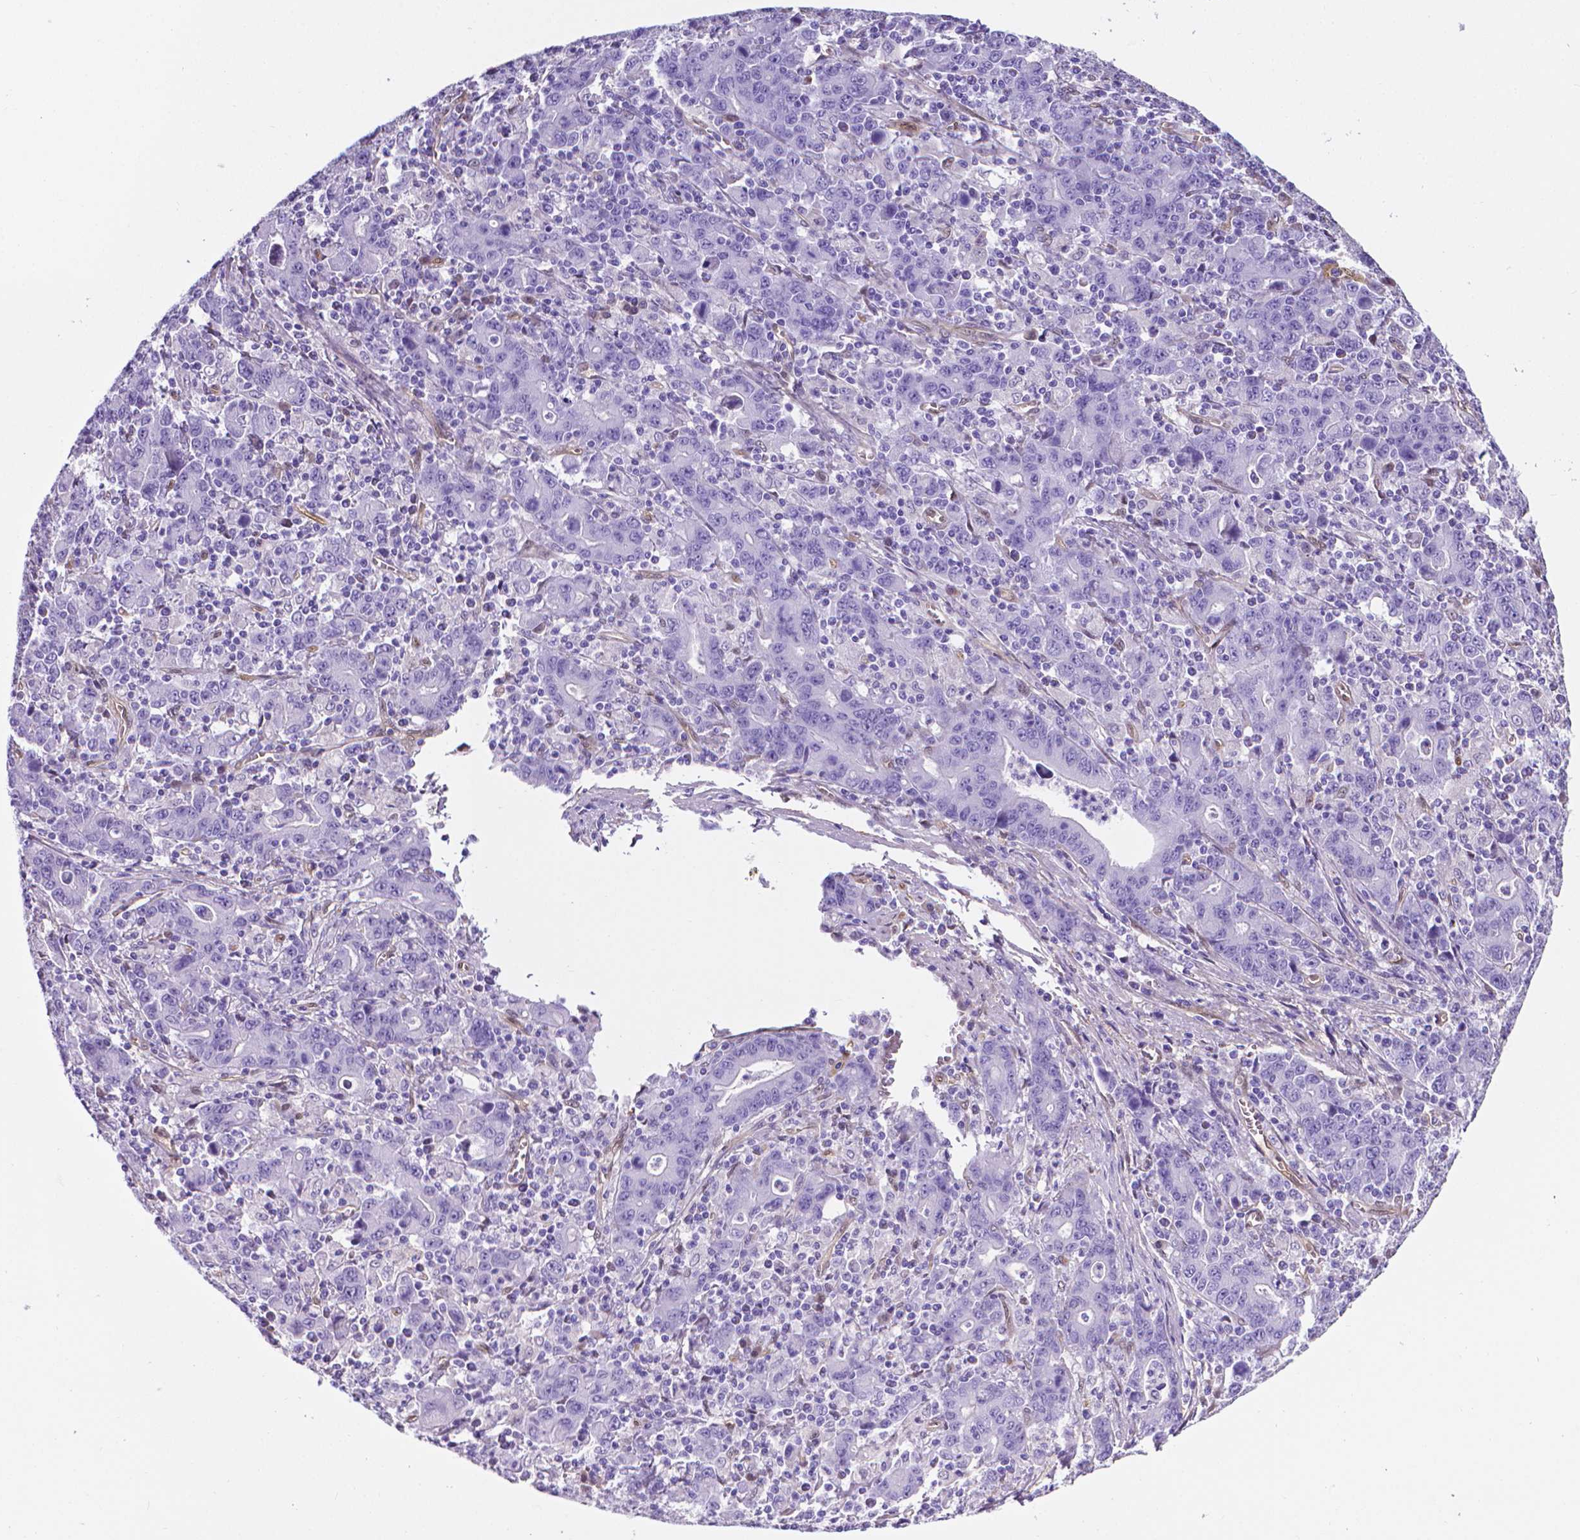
{"staining": {"intensity": "negative", "quantity": "none", "location": "none"}, "tissue": "stomach cancer", "cell_type": "Tumor cells", "image_type": "cancer", "snomed": [{"axis": "morphology", "description": "Adenocarcinoma, NOS"}, {"axis": "topography", "description": "Stomach, upper"}], "caption": "Immunohistochemistry histopathology image of neoplastic tissue: stomach cancer stained with DAB (3,3'-diaminobenzidine) displays no significant protein positivity in tumor cells.", "gene": "CLIC4", "patient": {"sex": "male", "age": 69}}